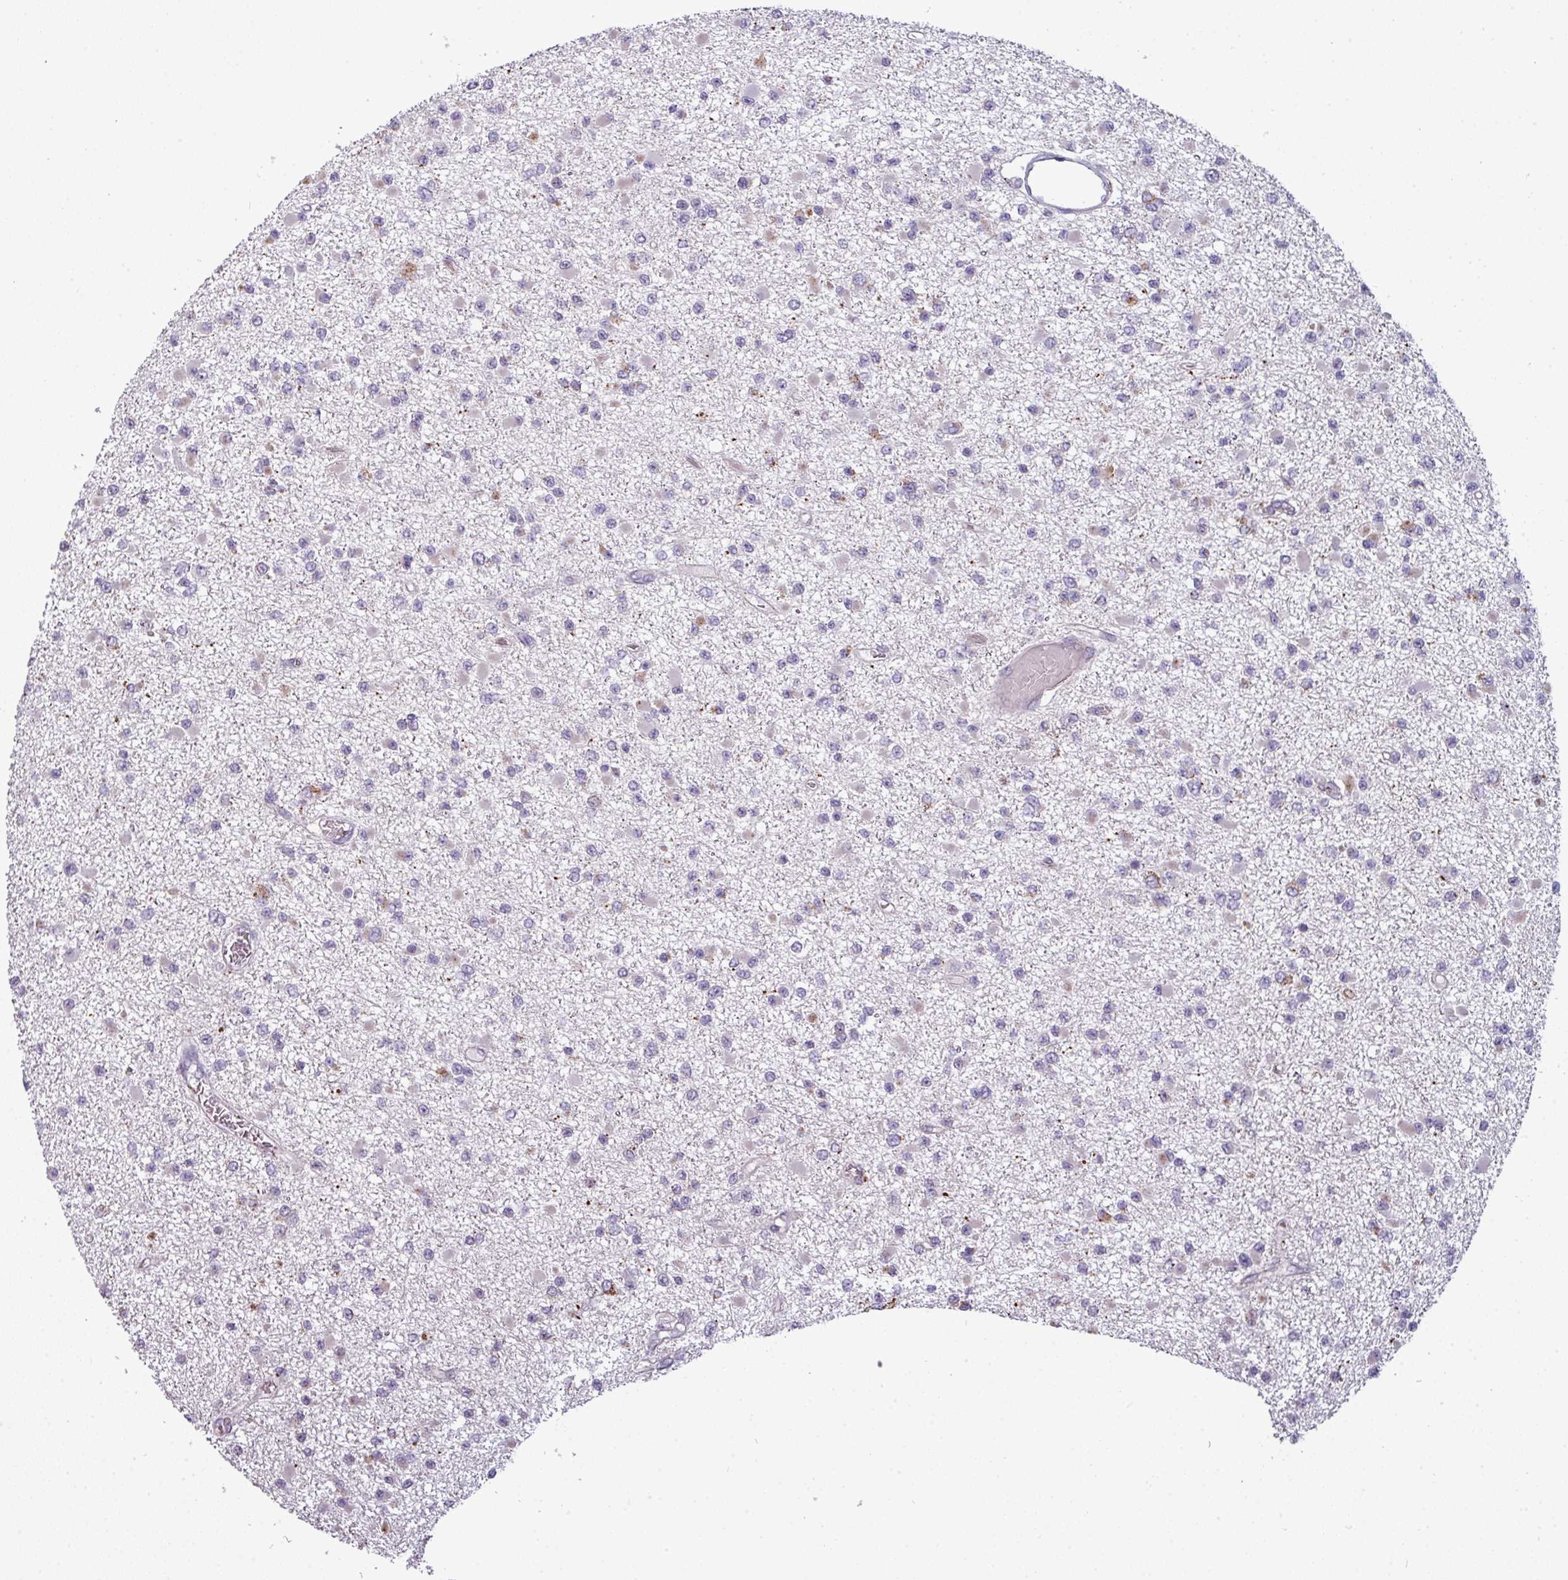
{"staining": {"intensity": "negative", "quantity": "none", "location": "none"}, "tissue": "glioma", "cell_type": "Tumor cells", "image_type": "cancer", "snomed": [{"axis": "morphology", "description": "Glioma, malignant, Low grade"}, {"axis": "topography", "description": "Brain"}], "caption": "There is no significant staining in tumor cells of glioma.", "gene": "TMEFF1", "patient": {"sex": "female", "age": 22}}